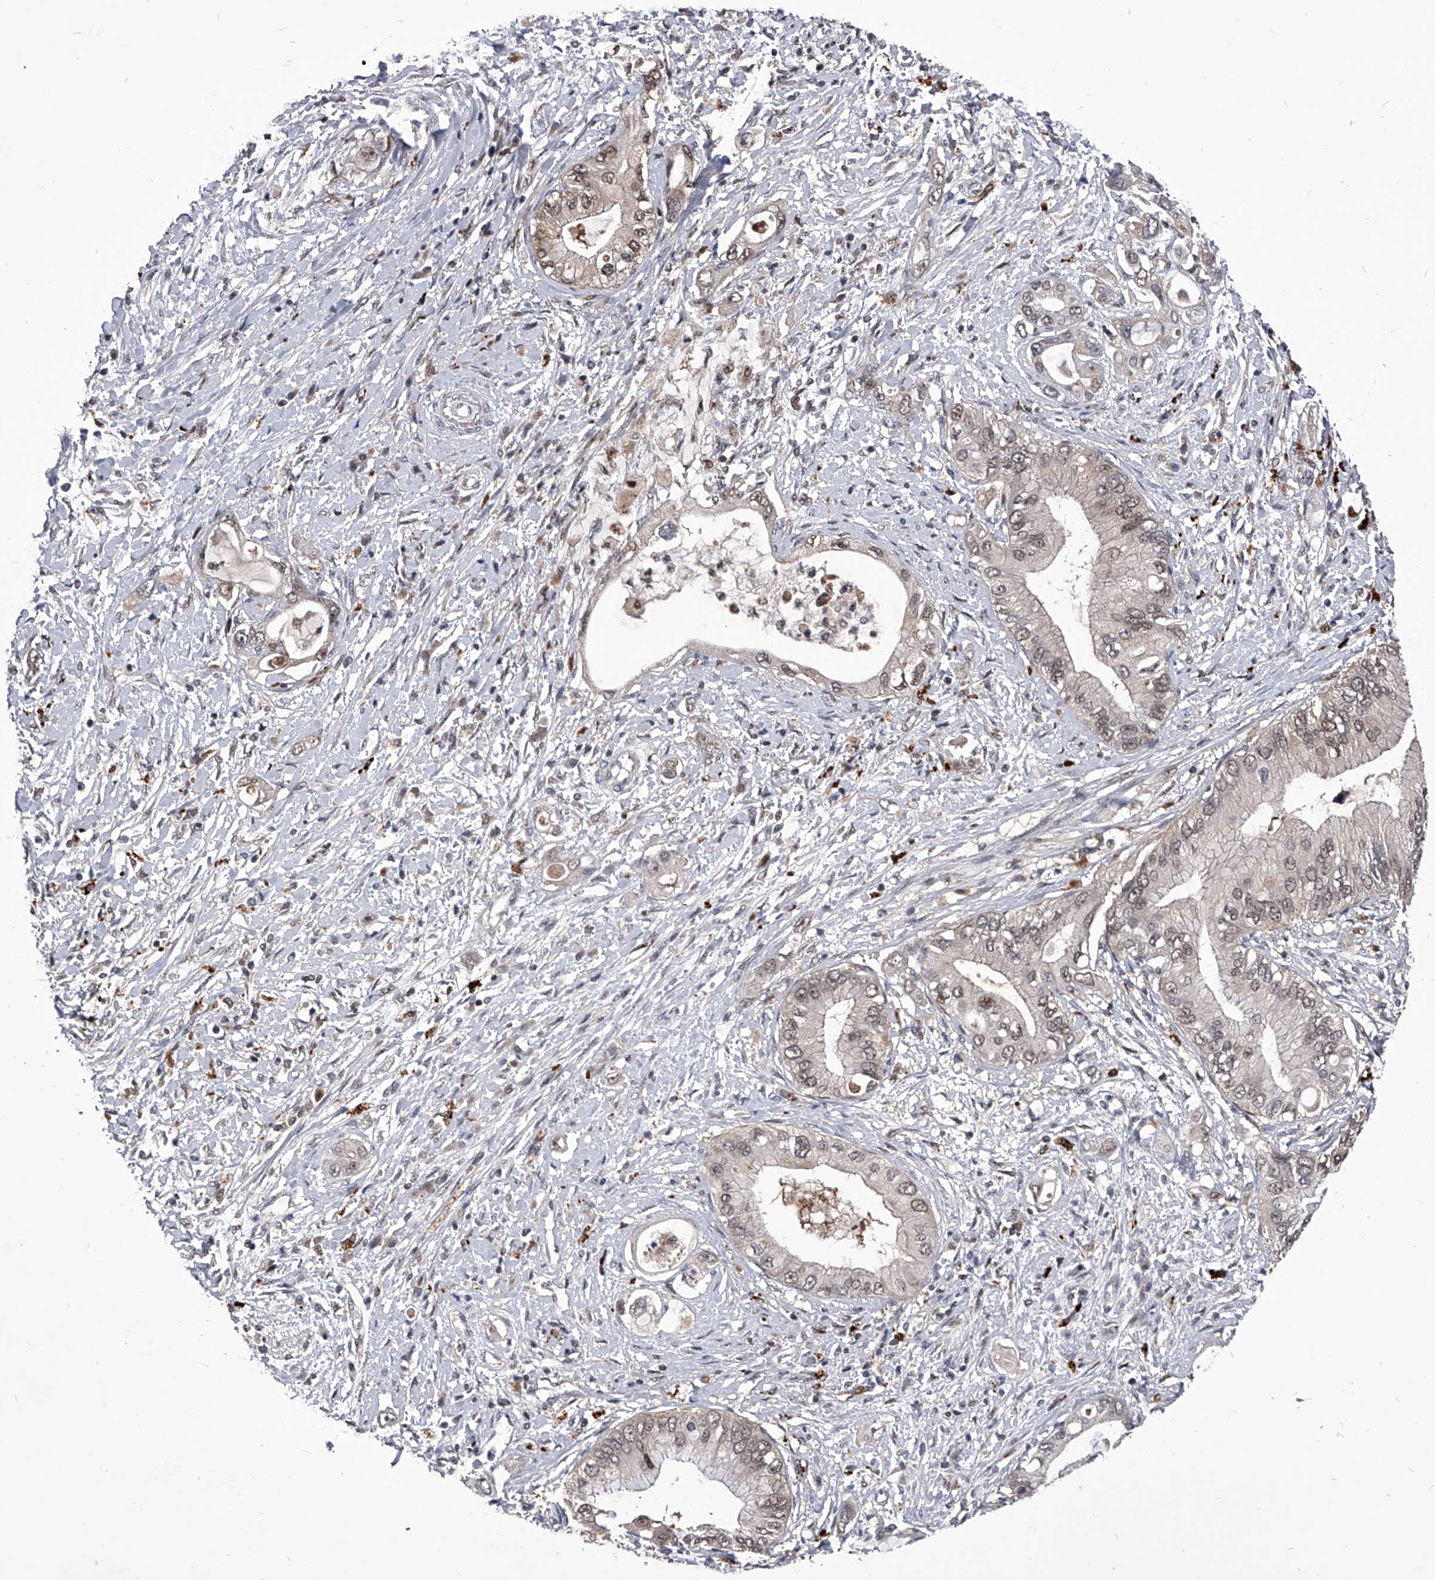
{"staining": {"intensity": "weak", "quantity": ">75%", "location": "cytoplasmic/membranous,nuclear"}, "tissue": "pancreatic cancer", "cell_type": "Tumor cells", "image_type": "cancer", "snomed": [{"axis": "morphology", "description": "Inflammation, NOS"}, {"axis": "morphology", "description": "Adenocarcinoma, NOS"}, {"axis": "topography", "description": "Pancreas"}], "caption": "Pancreatic cancer (adenocarcinoma) stained with DAB (3,3'-diaminobenzidine) immunohistochemistry (IHC) reveals low levels of weak cytoplasmic/membranous and nuclear staining in about >75% of tumor cells. (Stains: DAB in brown, nuclei in blue, Microscopy: brightfield microscopy at high magnification).", "gene": "CMTR1", "patient": {"sex": "female", "age": 56}}